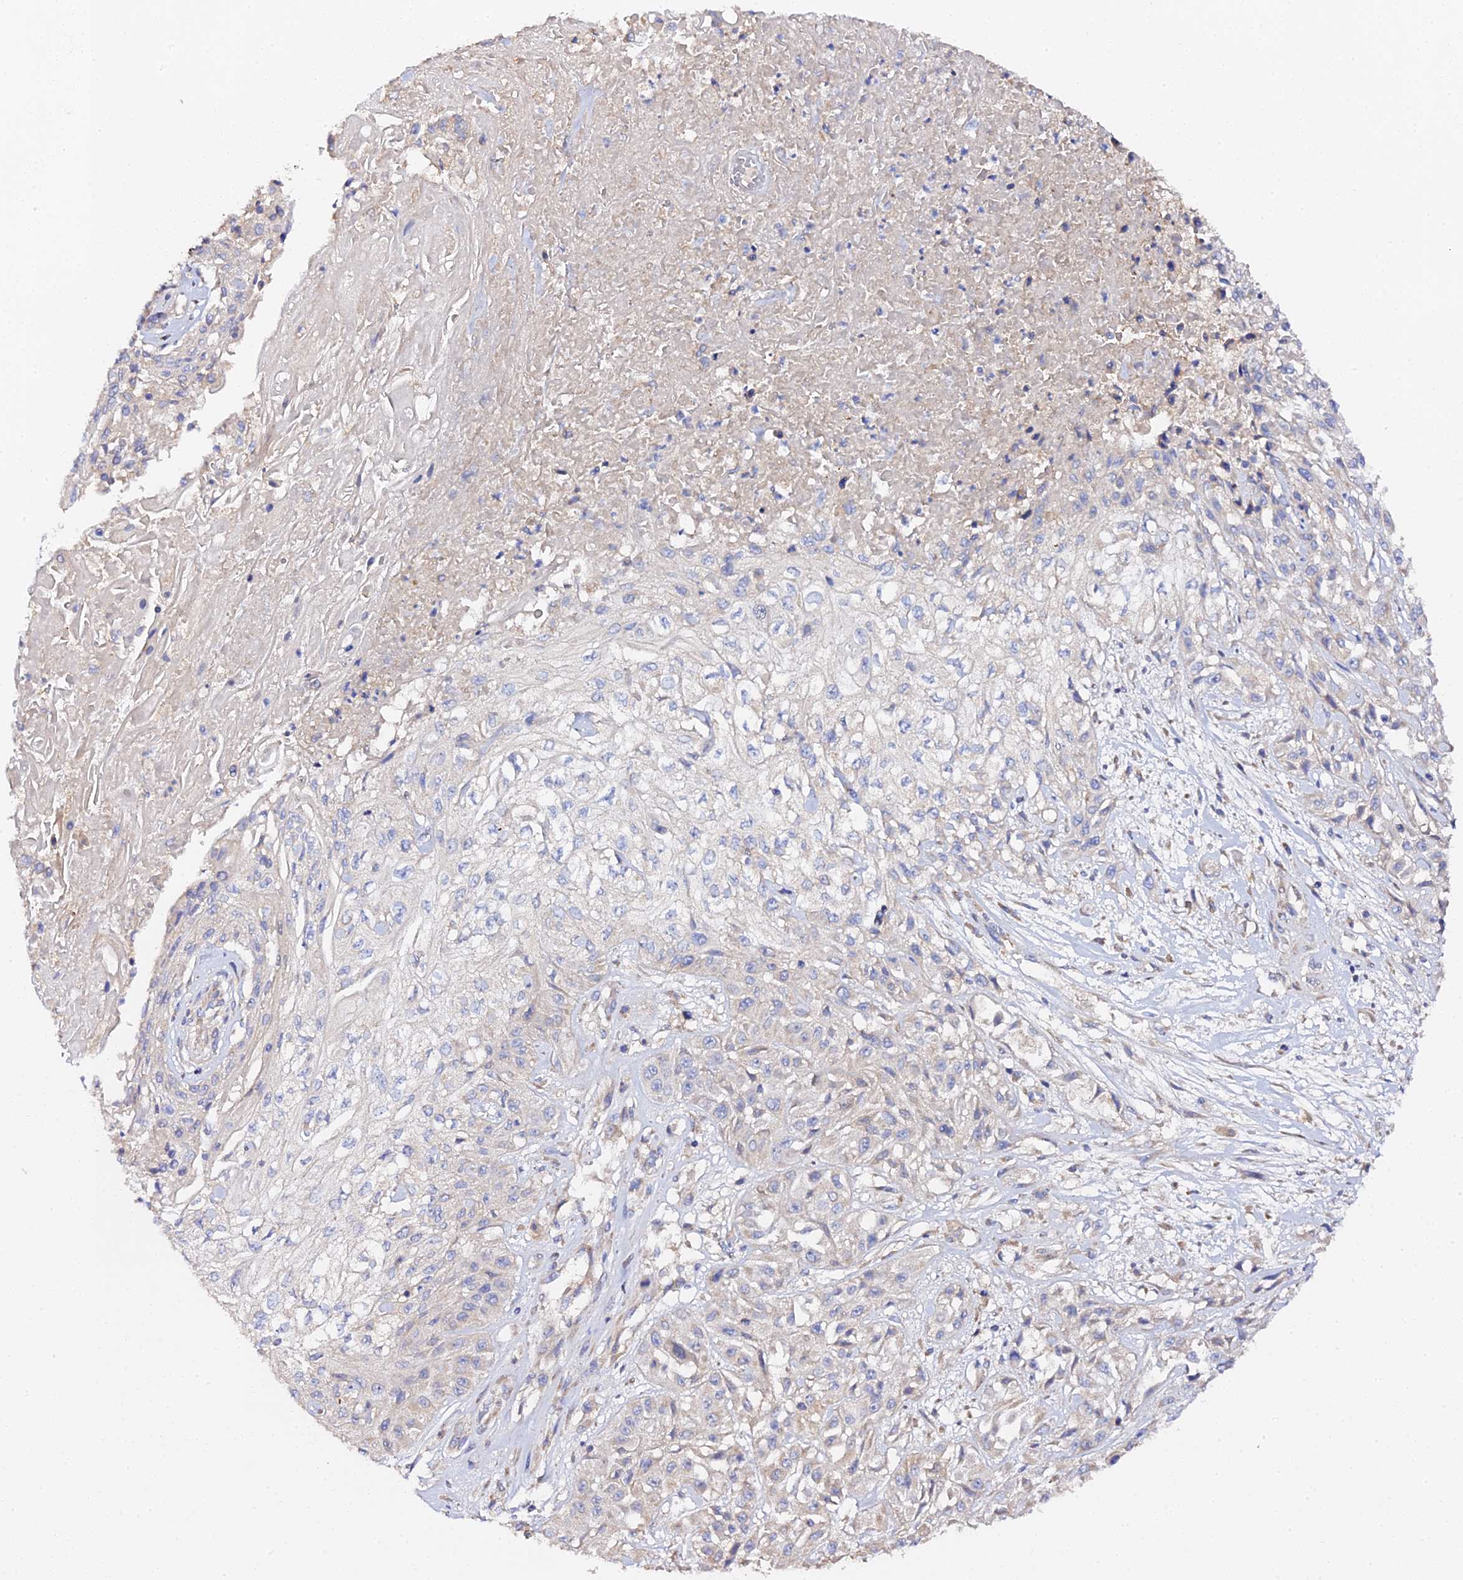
{"staining": {"intensity": "negative", "quantity": "none", "location": "none"}, "tissue": "skin cancer", "cell_type": "Tumor cells", "image_type": "cancer", "snomed": [{"axis": "morphology", "description": "Squamous cell carcinoma, NOS"}, {"axis": "morphology", "description": "Squamous cell carcinoma, metastatic, NOS"}, {"axis": "topography", "description": "Skin"}, {"axis": "topography", "description": "Lymph node"}], "caption": "Immunohistochemical staining of human skin cancer (squamous cell carcinoma) displays no significant positivity in tumor cells.", "gene": "SCX", "patient": {"sex": "male", "age": 75}}